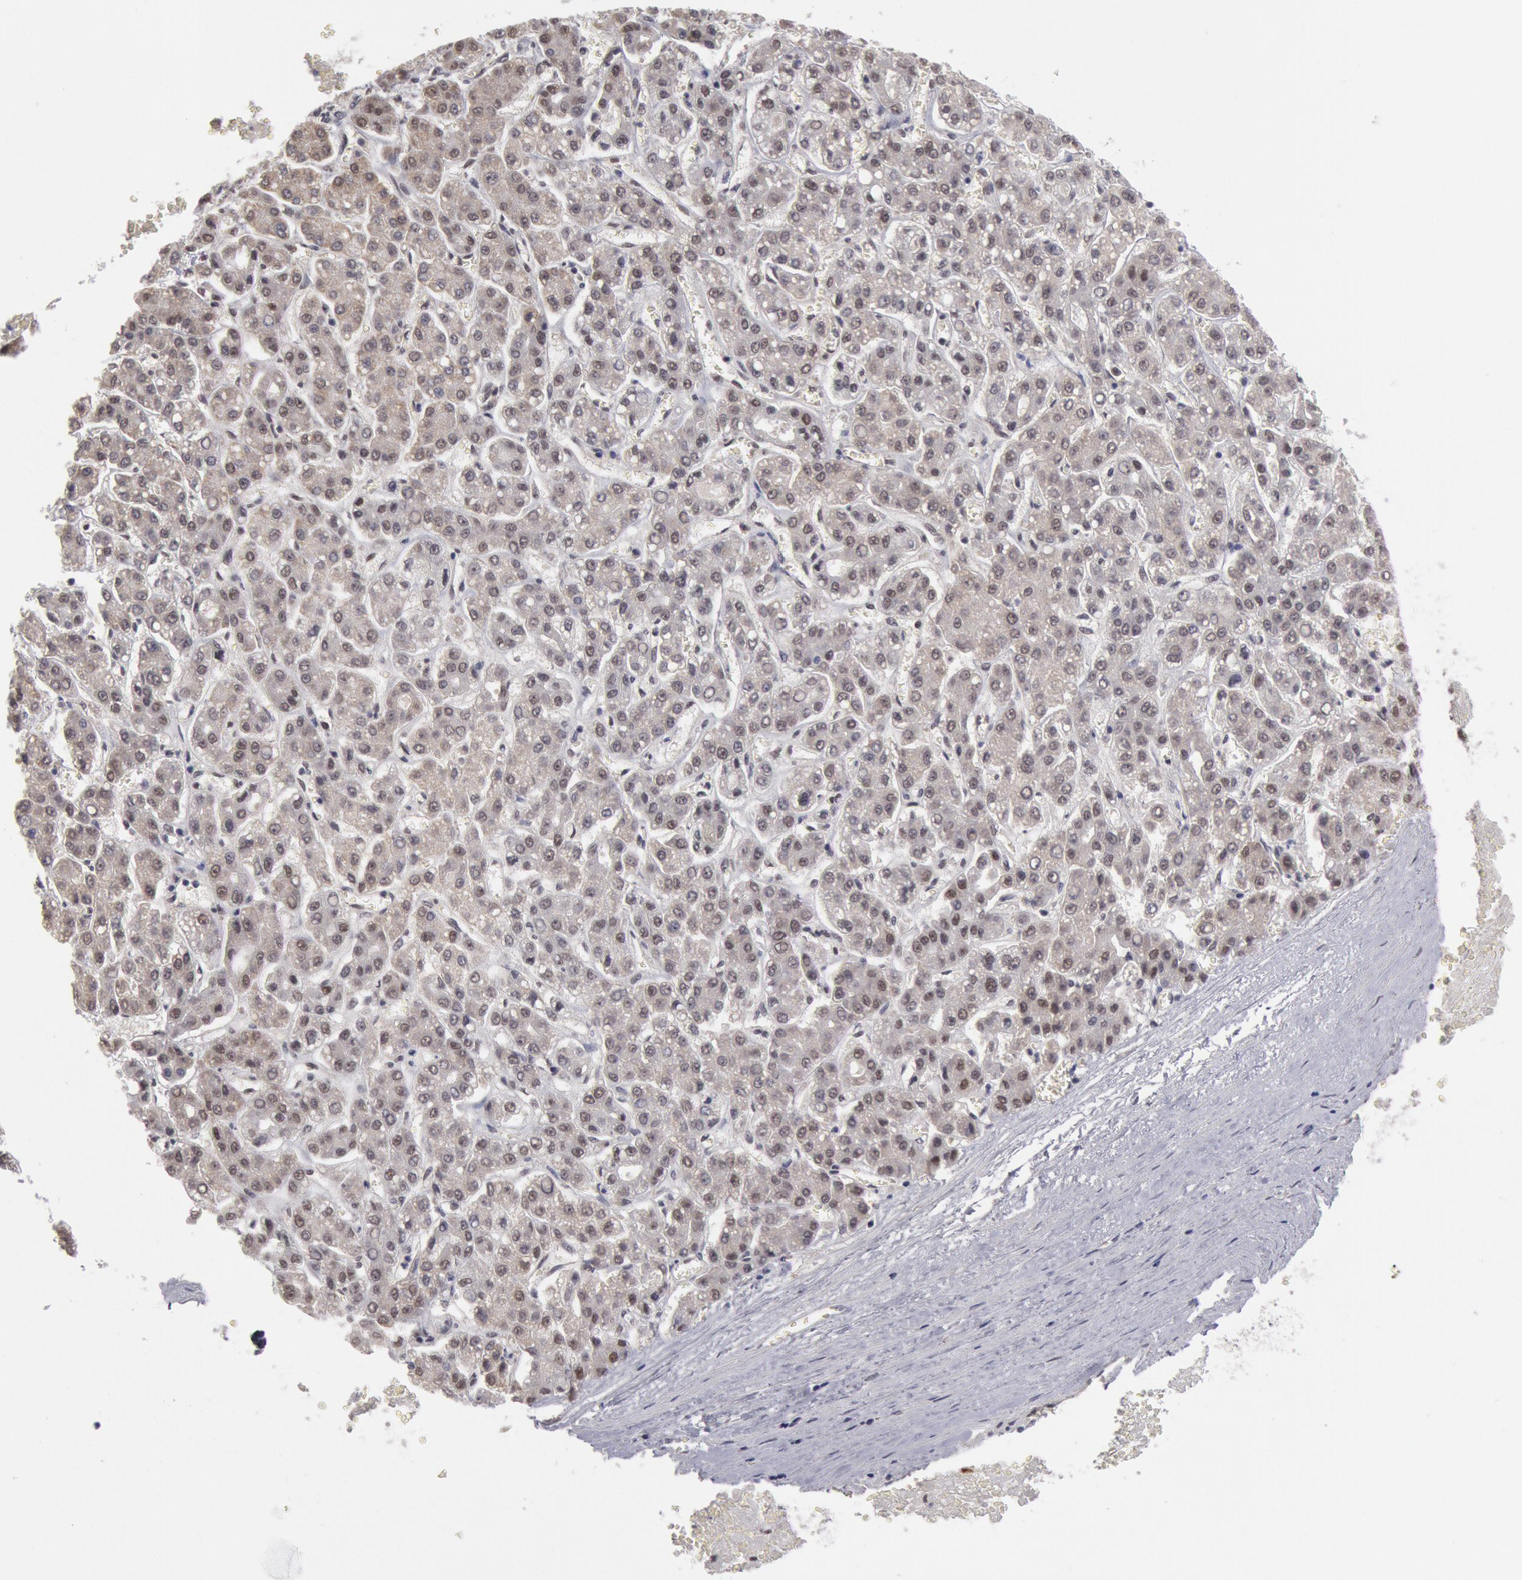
{"staining": {"intensity": "negative", "quantity": "none", "location": "none"}, "tissue": "liver cancer", "cell_type": "Tumor cells", "image_type": "cancer", "snomed": [{"axis": "morphology", "description": "Carcinoma, Hepatocellular, NOS"}, {"axis": "topography", "description": "Liver"}], "caption": "Hepatocellular carcinoma (liver) was stained to show a protein in brown. There is no significant positivity in tumor cells.", "gene": "PPP4R3B", "patient": {"sex": "male", "age": 69}}